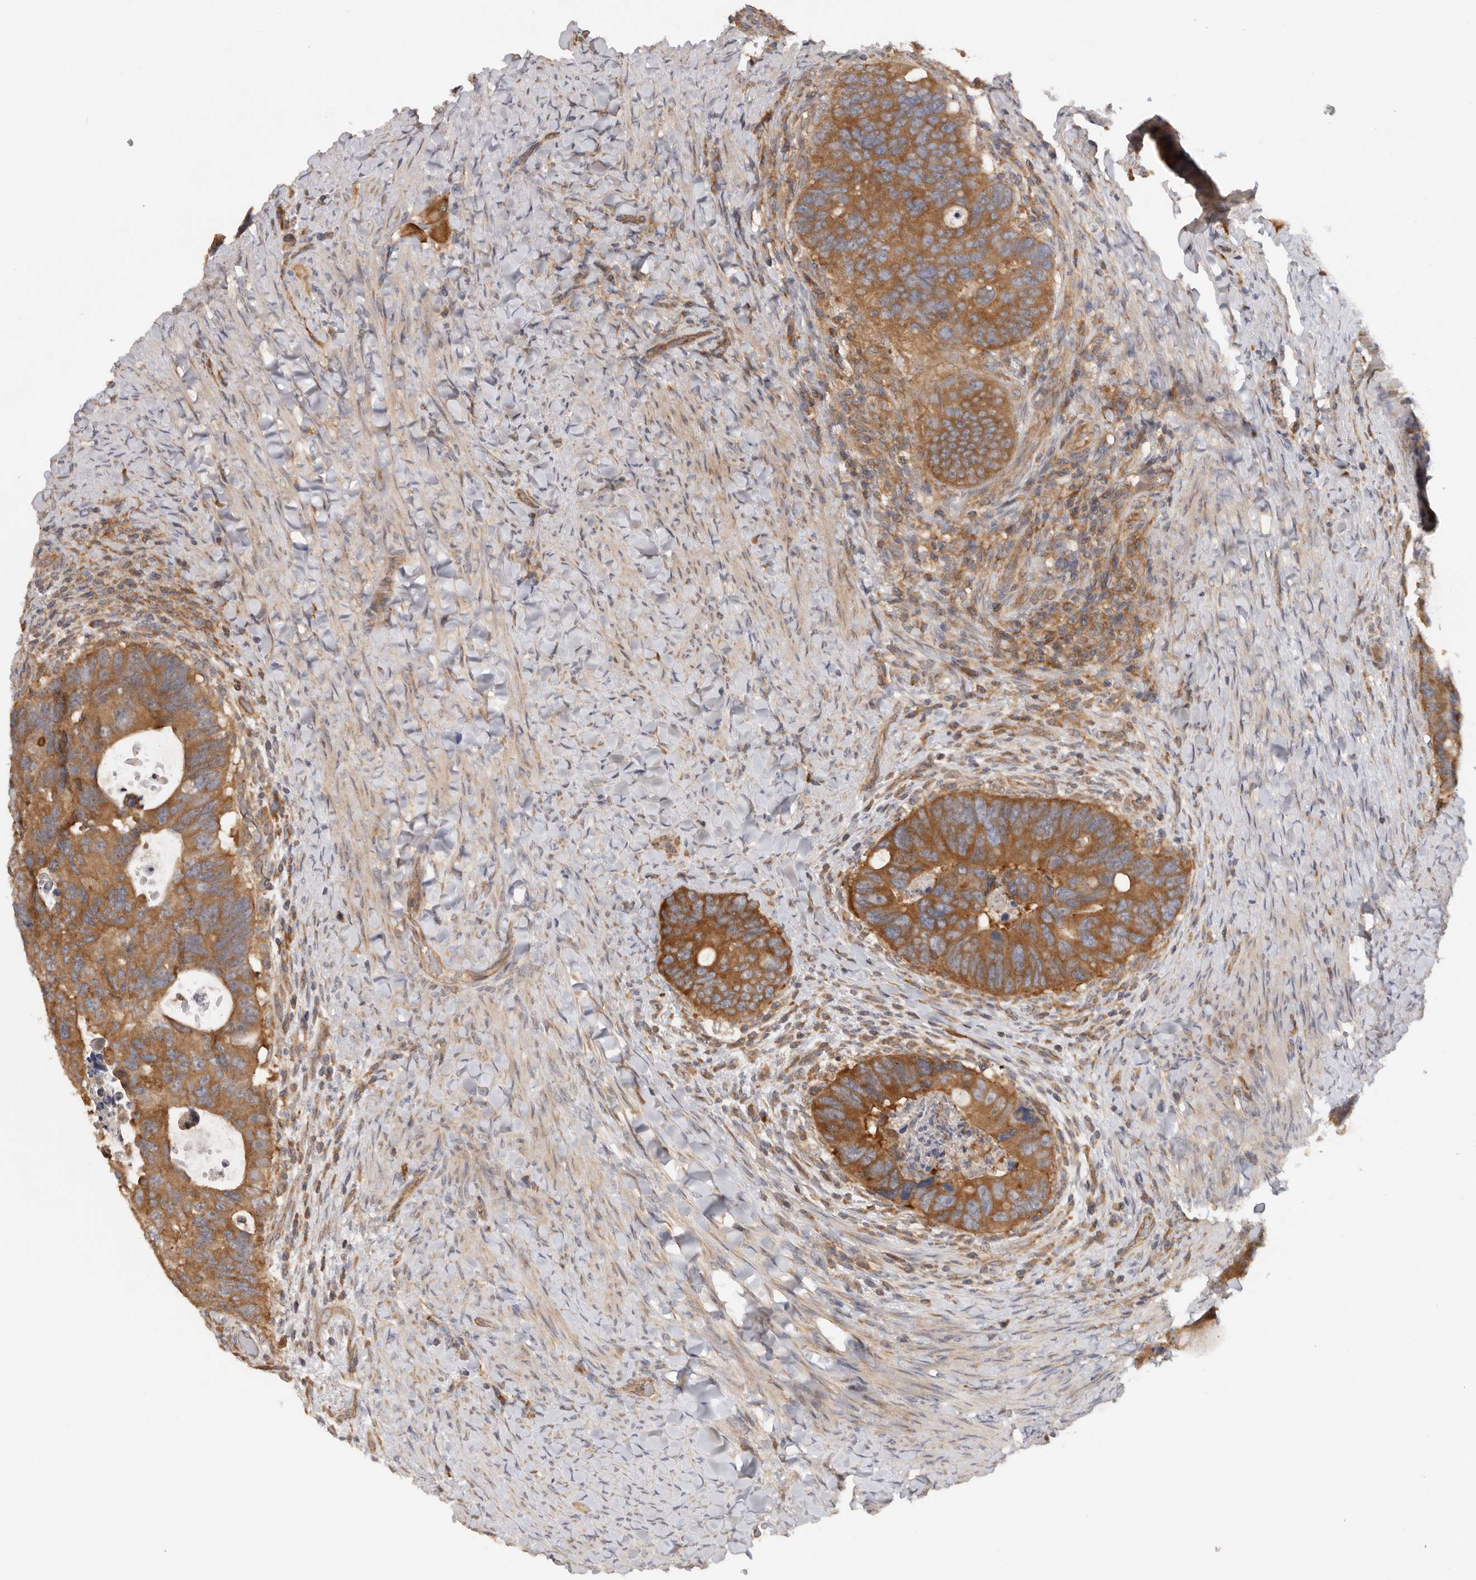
{"staining": {"intensity": "strong", "quantity": ">75%", "location": "cytoplasmic/membranous"}, "tissue": "colorectal cancer", "cell_type": "Tumor cells", "image_type": "cancer", "snomed": [{"axis": "morphology", "description": "Adenocarcinoma, NOS"}, {"axis": "topography", "description": "Rectum"}], "caption": "Immunohistochemical staining of human adenocarcinoma (colorectal) reveals strong cytoplasmic/membranous protein positivity in about >75% of tumor cells. Nuclei are stained in blue.", "gene": "PPP1R42", "patient": {"sex": "male", "age": 59}}